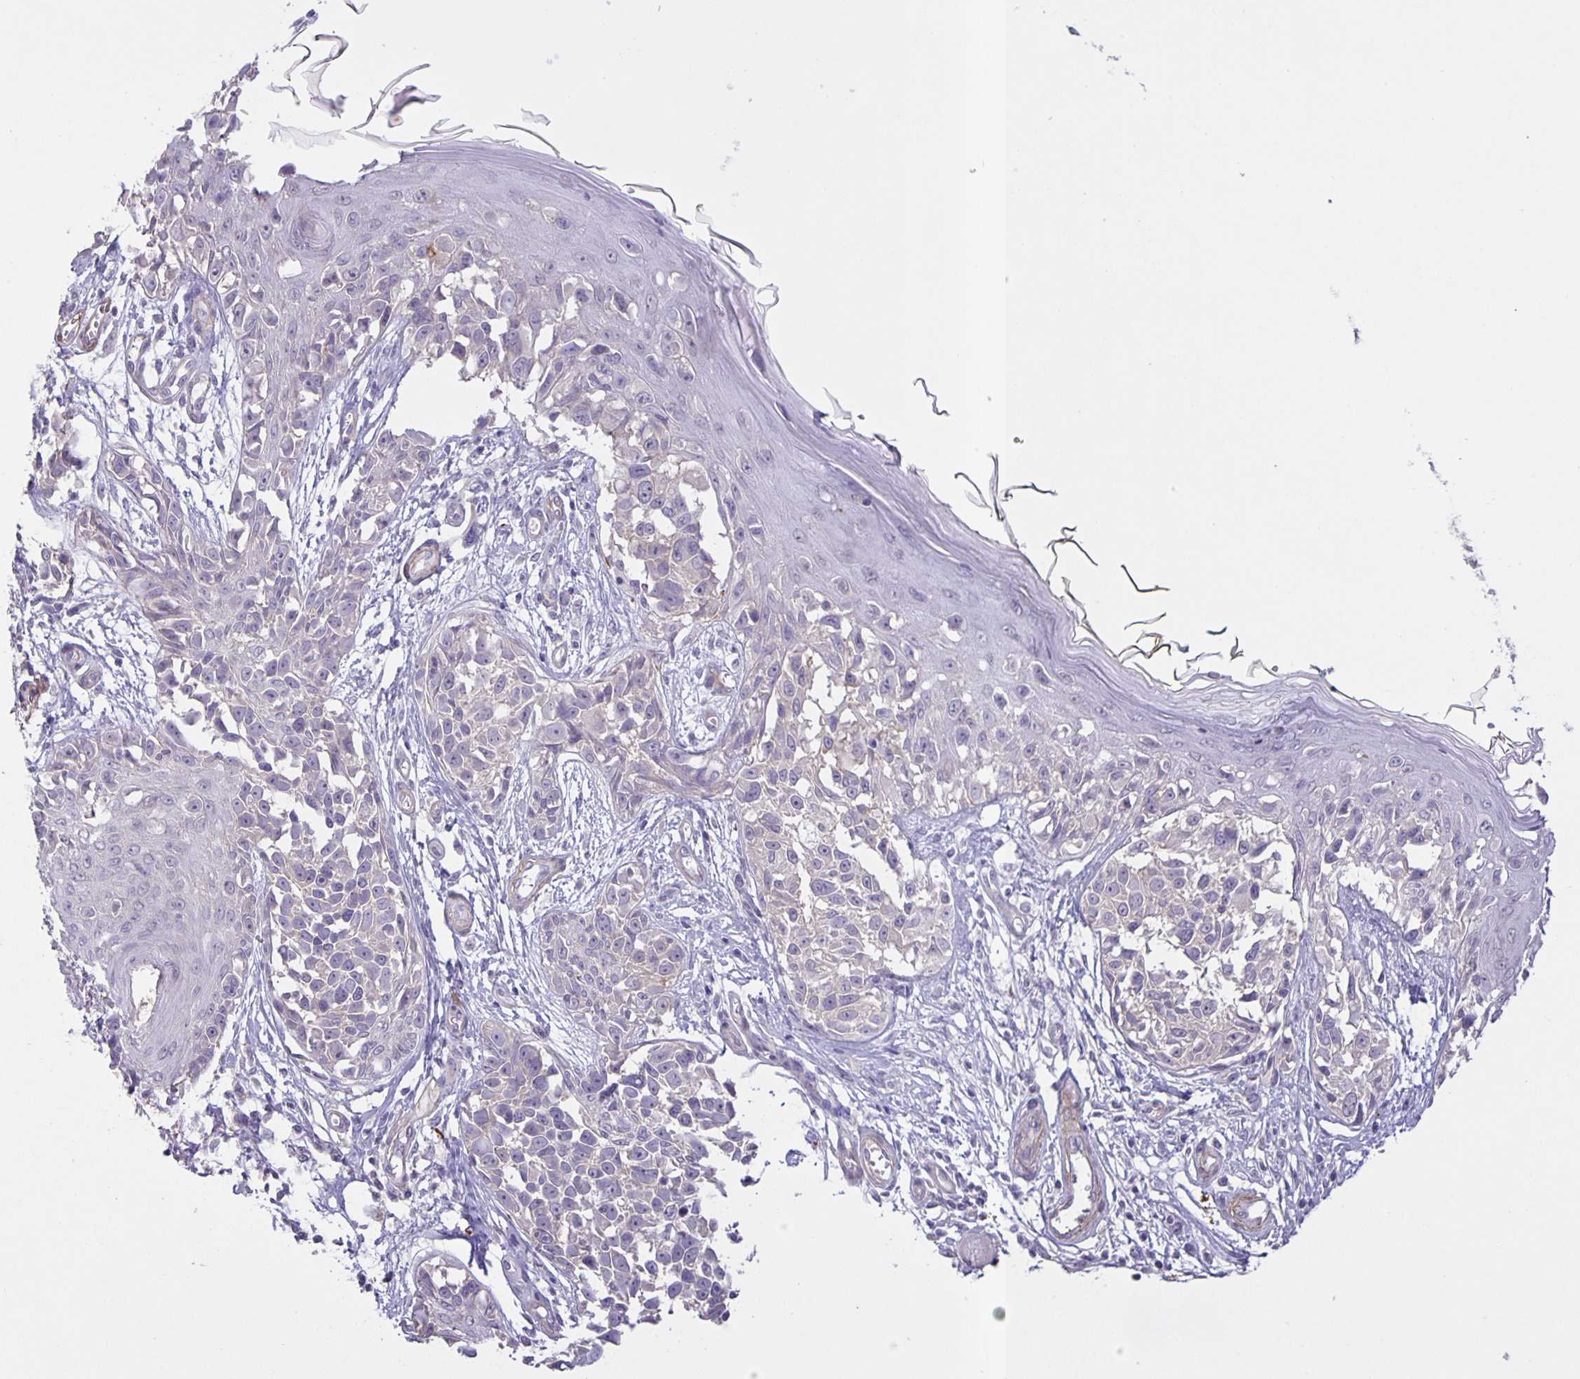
{"staining": {"intensity": "negative", "quantity": "none", "location": "none"}, "tissue": "melanoma", "cell_type": "Tumor cells", "image_type": "cancer", "snomed": [{"axis": "morphology", "description": "Malignant melanoma, NOS"}, {"axis": "topography", "description": "Skin"}], "caption": "The histopathology image demonstrates no staining of tumor cells in malignant melanoma. The staining is performed using DAB brown chromogen with nuclei counter-stained in using hematoxylin.", "gene": "SRCIN1", "patient": {"sex": "male", "age": 73}}